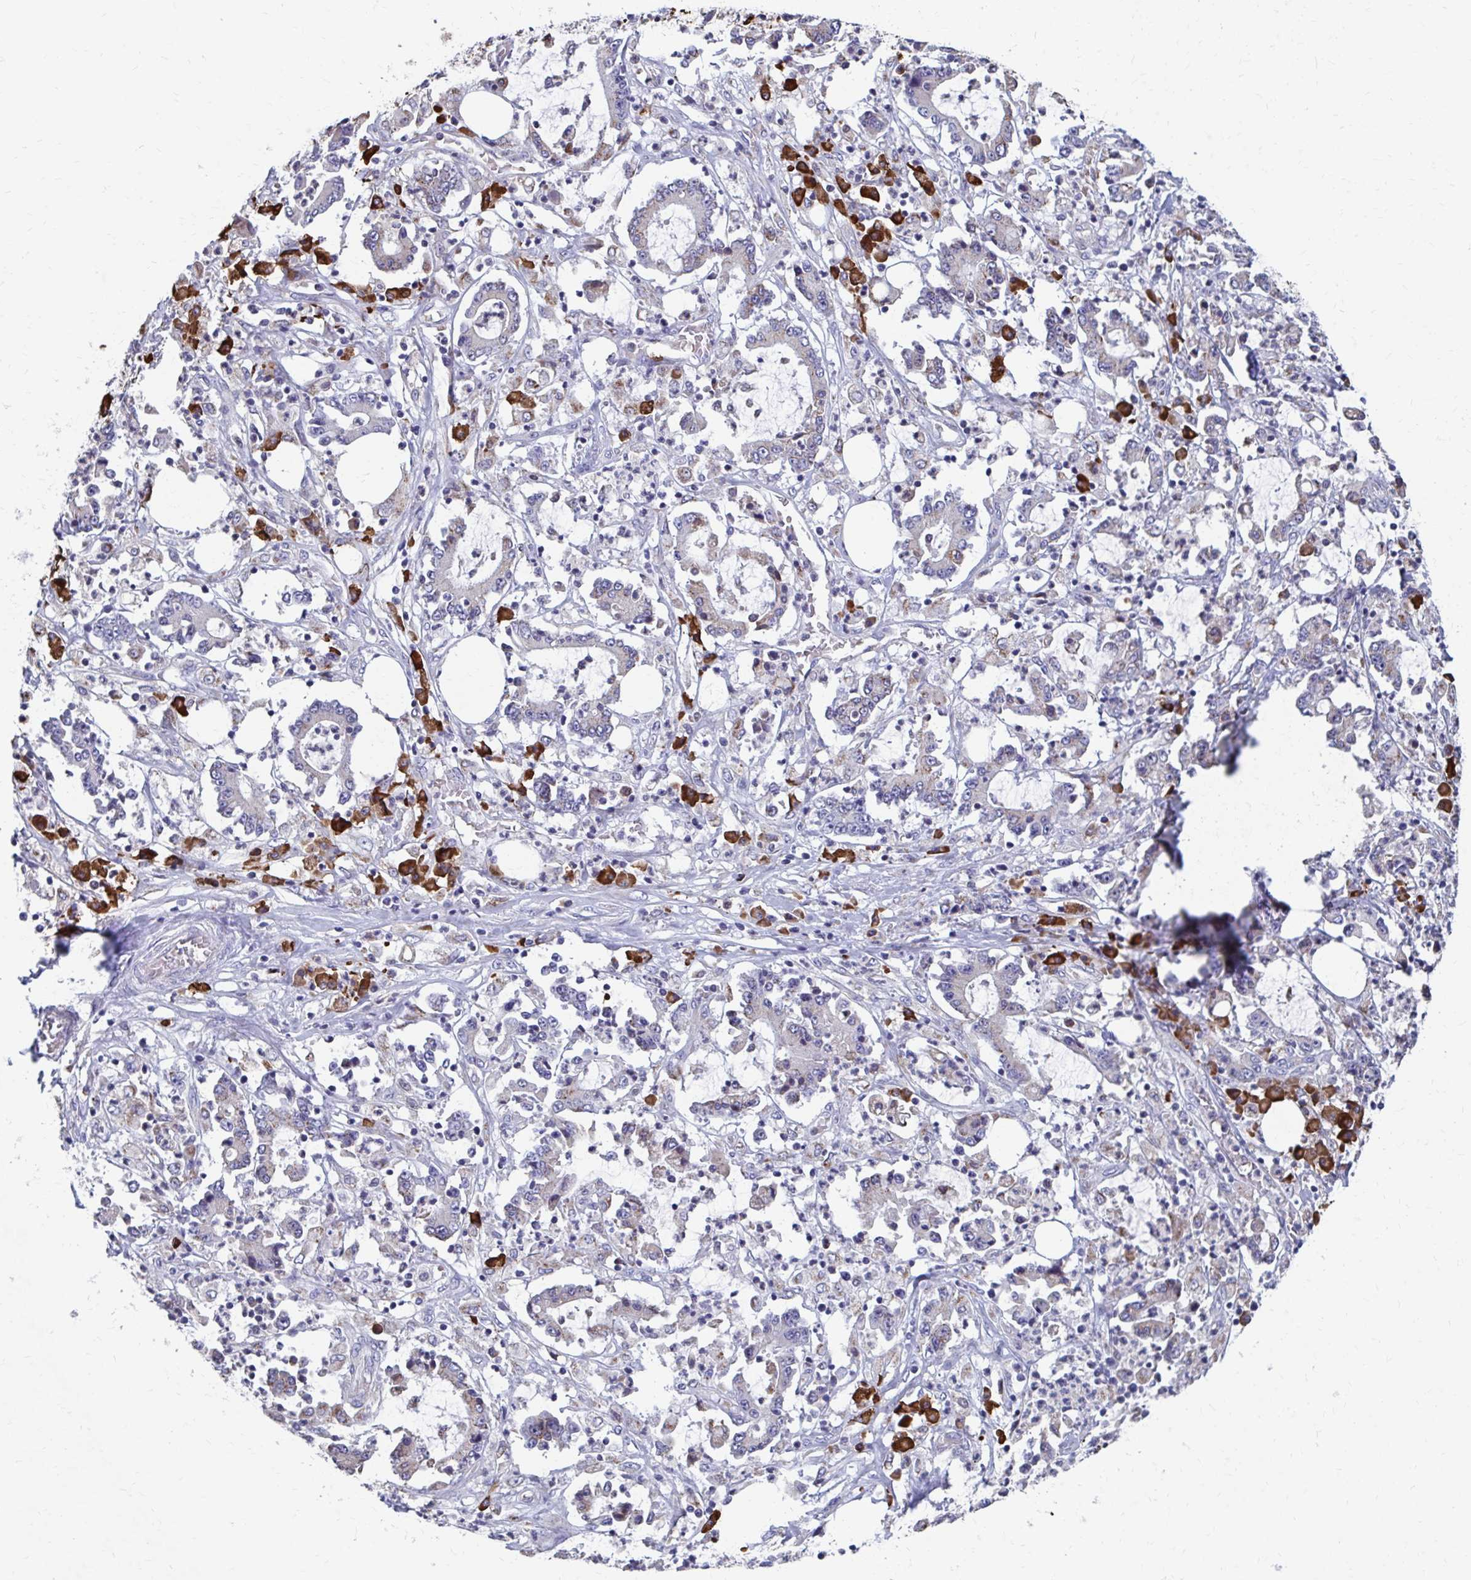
{"staining": {"intensity": "negative", "quantity": "none", "location": "none"}, "tissue": "stomach cancer", "cell_type": "Tumor cells", "image_type": "cancer", "snomed": [{"axis": "morphology", "description": "Adenocarcinoma, NOS"}, {"axis": "topography", "description": "Stomach, upper"}], "caption": "Adenocarcinoma (stomach) was stained to show a protein in brown. There is no significant positivity in tumor cells.", "gene": "FKBP2", "patient": {"sex": "male", "age": 68}}